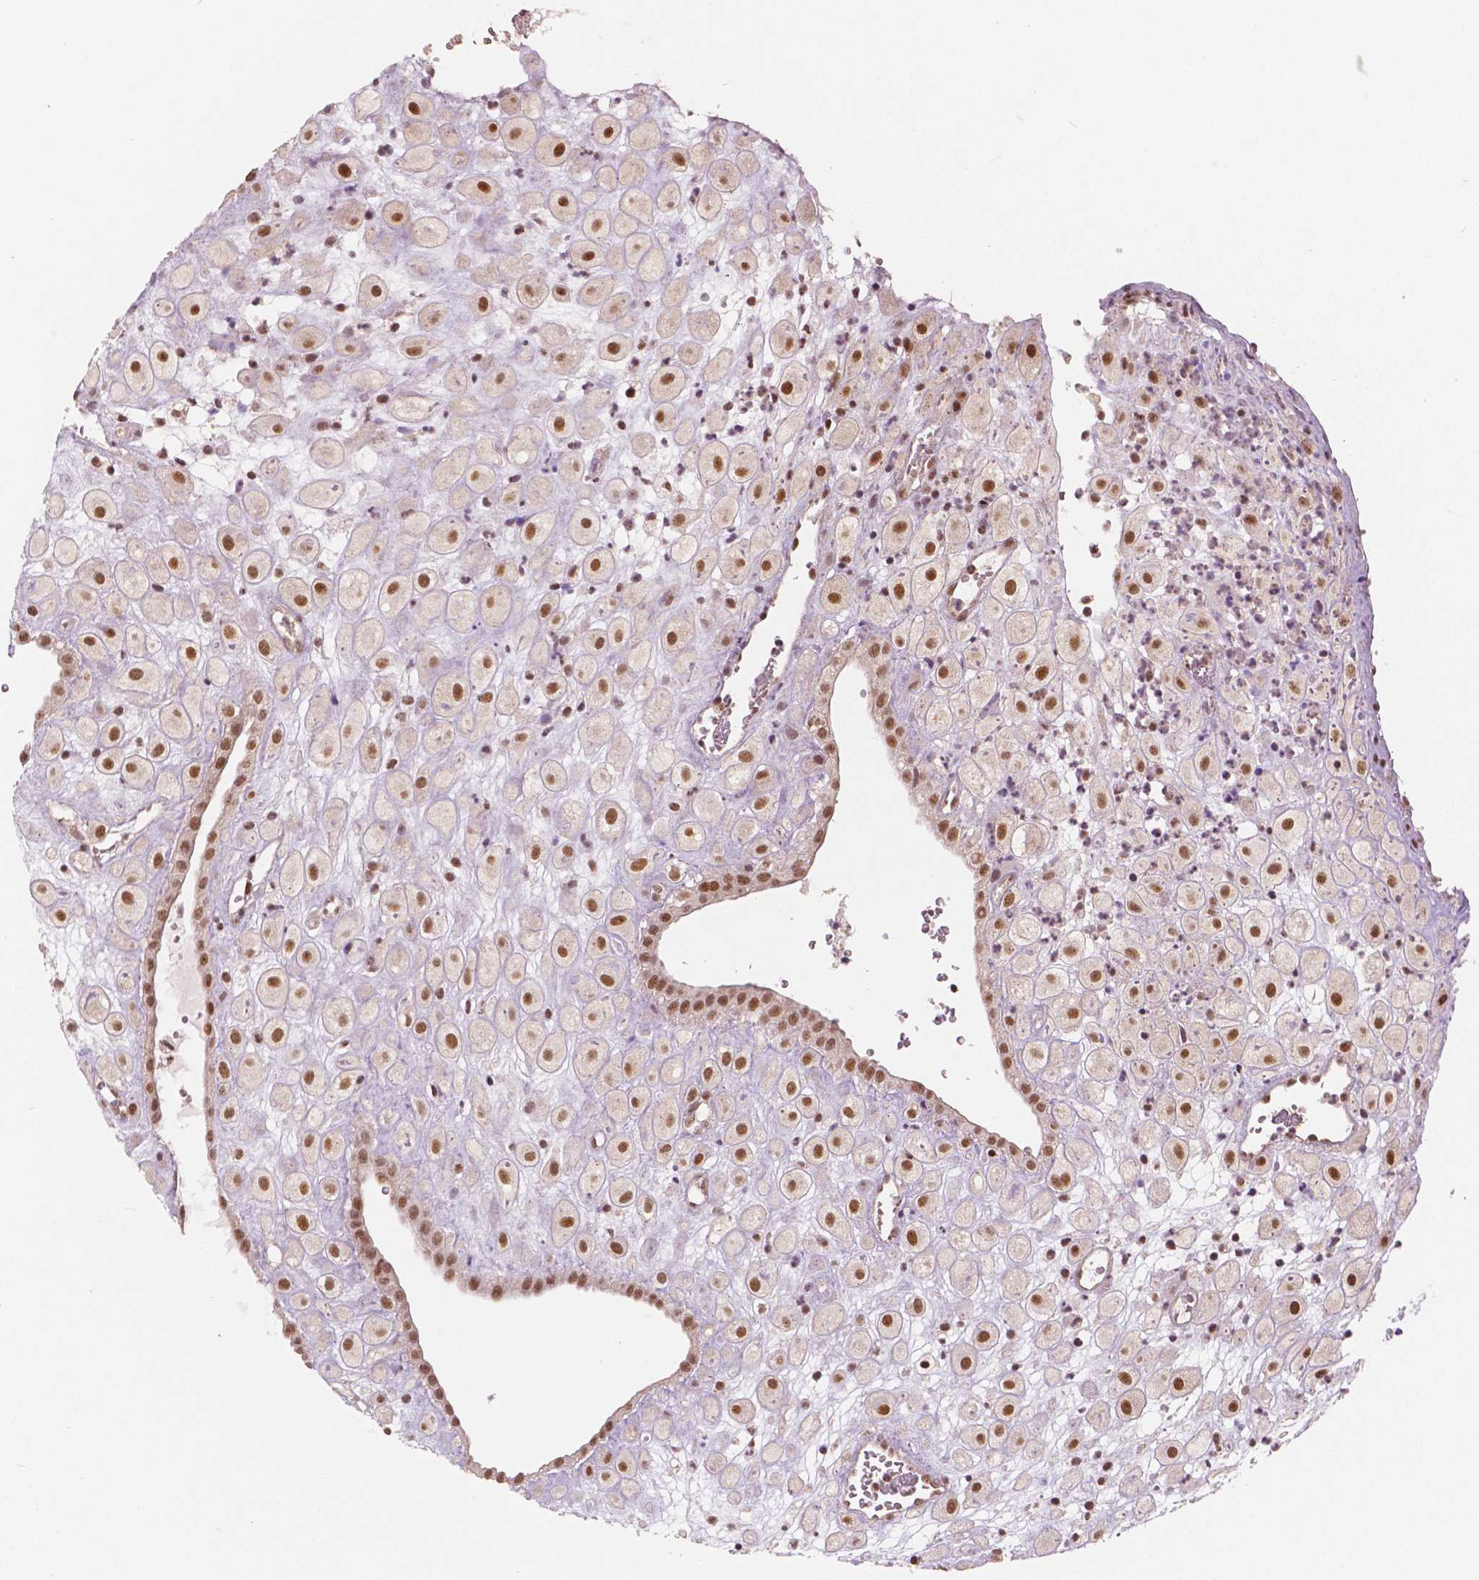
{"staining": {"intensity": "moderate", "quantity": ">75%", "location": "nuclear"}, "tissue": "placenta", "cell_type": "Decidual cells", "image_type": "normal", "snomed": [{"axis": "morphology", "description": "Normal tissue, NOS"}, {"axis": "topography", "description": "Placenta"}], "caption": "Brown immunohistochemical staining in unremarkable placenta displays moderate nuclear staining in about >75% of decidual cells.", "gene": "NSD2", "patient": {"sex": "female", "age": 24}}